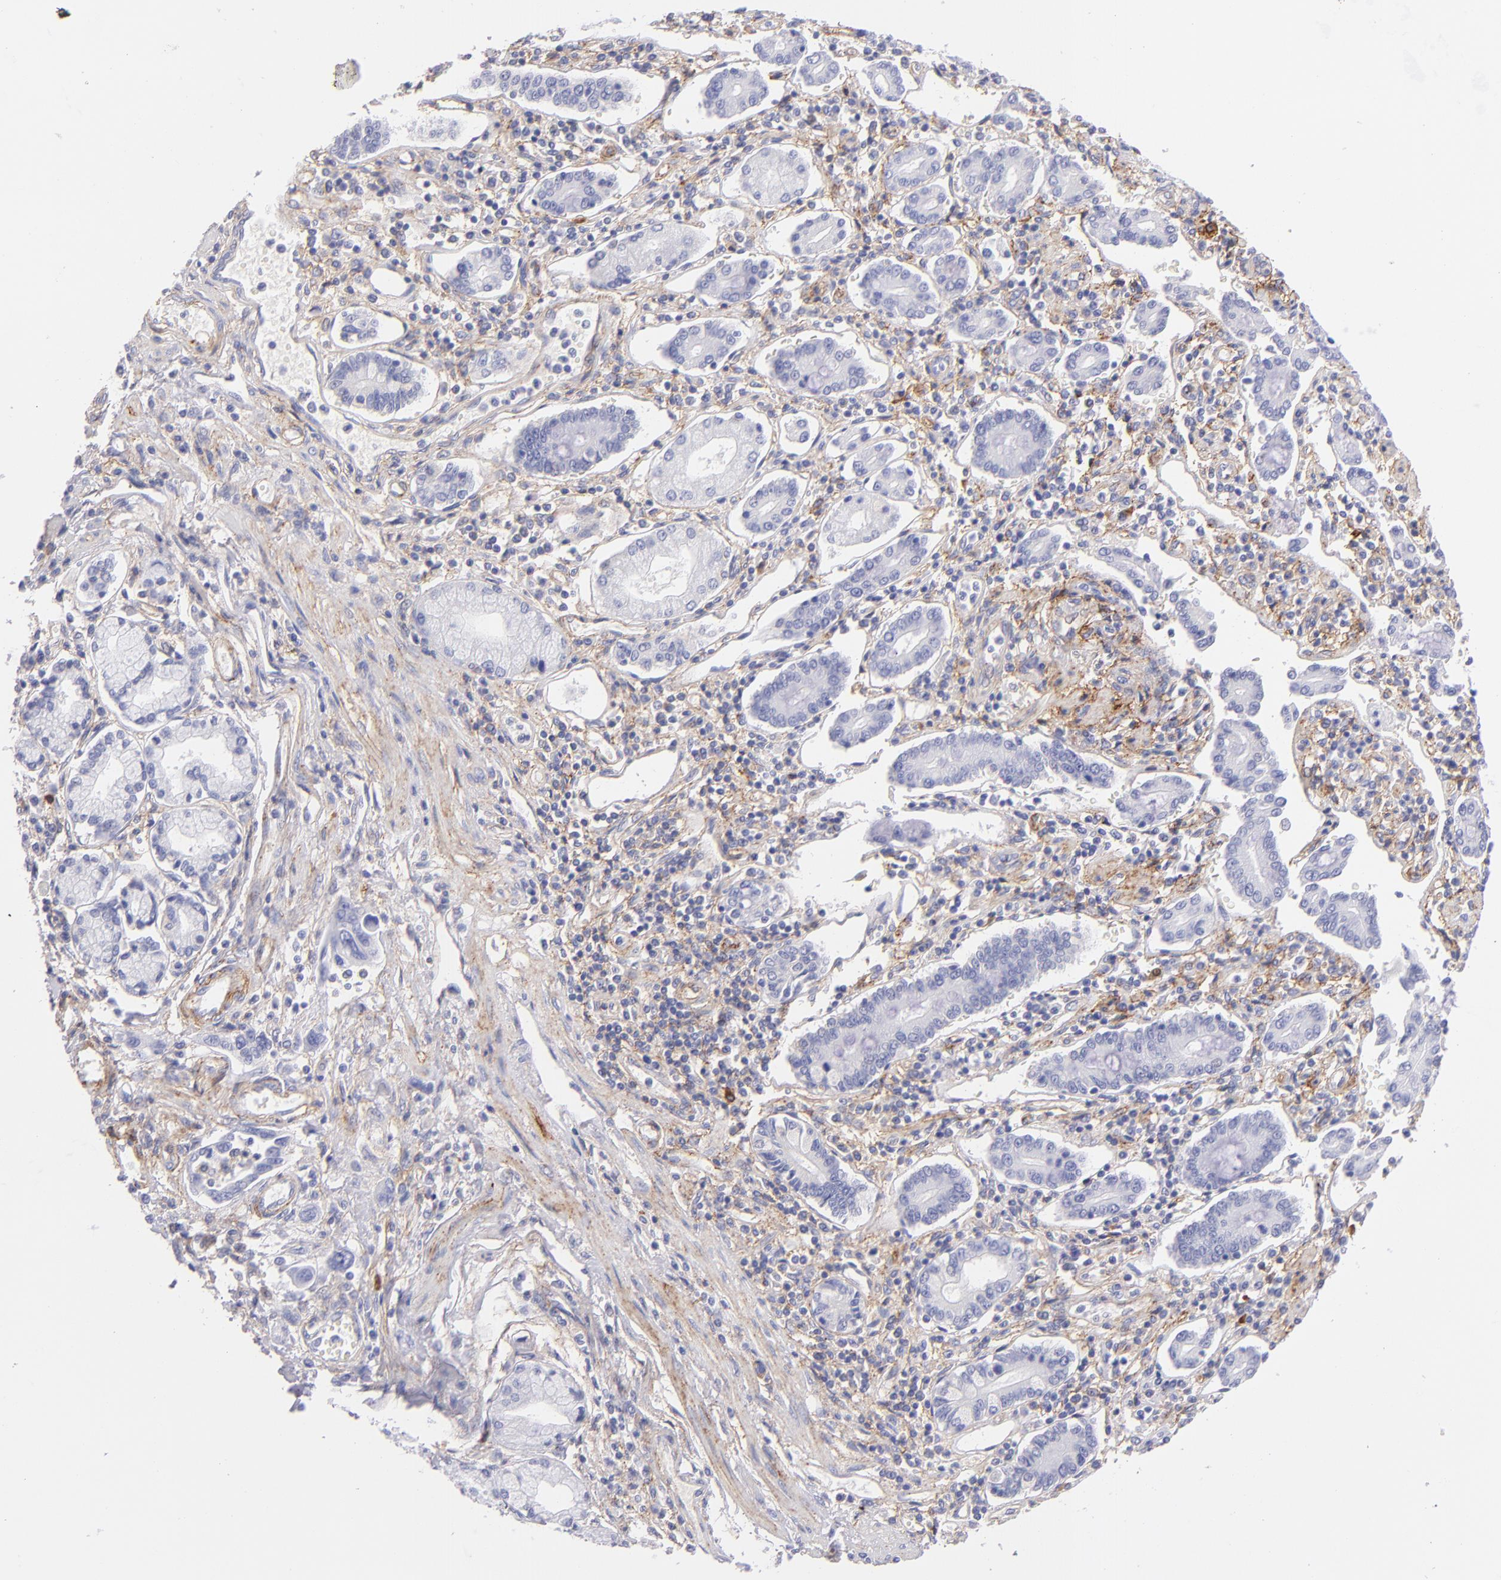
{"staining": {"intensity": "negative", "quantity": "none", "location": "none"}, "tissue": "pancreatic cancer", "cell_type": "Tumor cells", "image_type": "cancer", "snomed": [{"axis": "morphology", "description": "Adenocarcinoma, NOS"}, {"axis": "topography", "description": "Pancreas"}], "caption": "This is a micrograph of IHC staining of pancreatic cancer (adenocarcinoma), which shows no expression in tumor cells.", "gene": "CD81", "patient": {"sex": "female", "age": 57}}